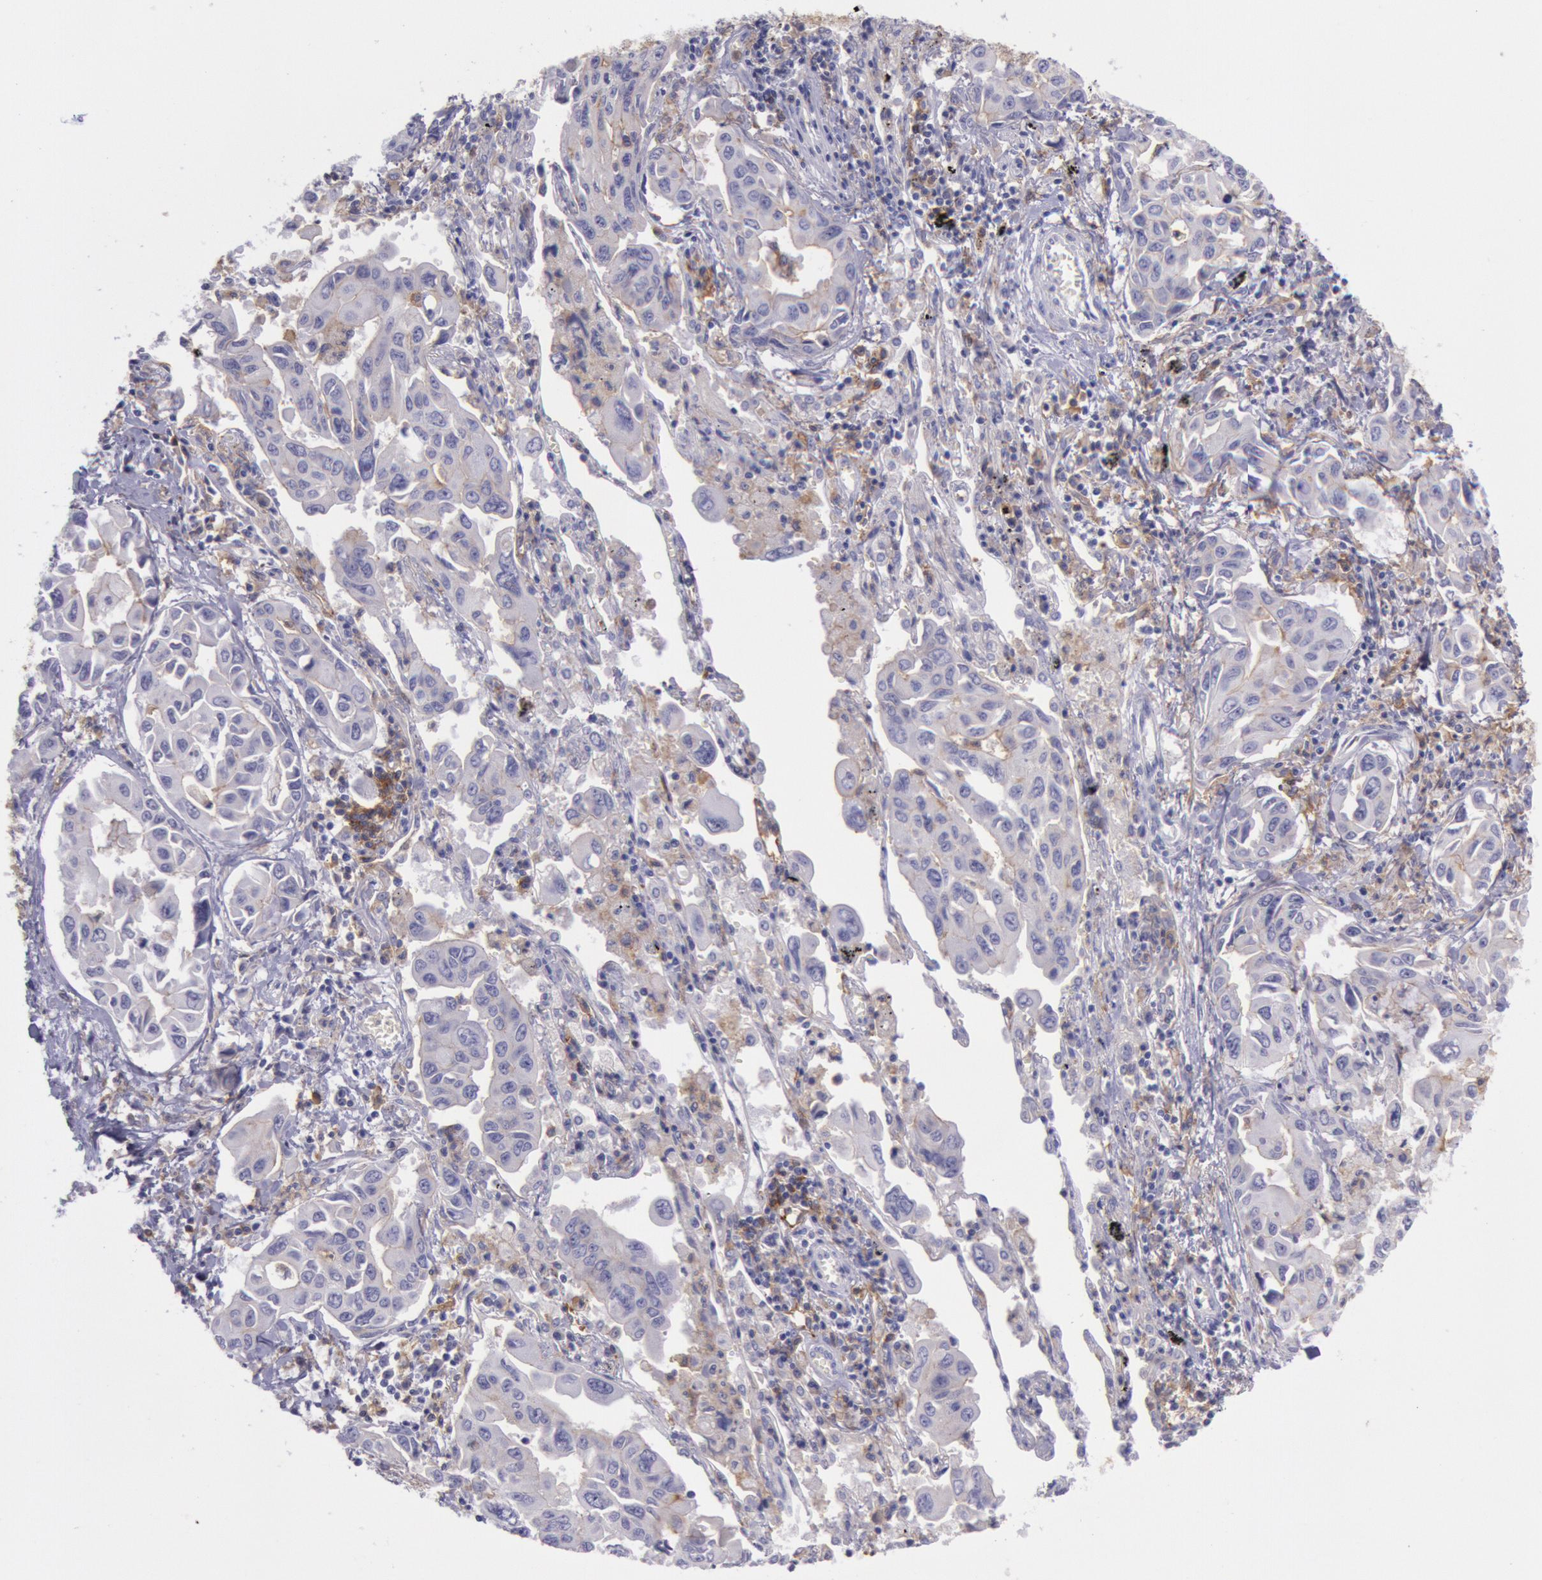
{"staining": {"intensity": "weak", "quantity": "<25%", "location": "cytoplasmic/membranous"}, "tissue": "lung cancer", "cell_type": "Tumor cells", "image_type": "cancer", "snomed": [{"axis": "morphology", "description": "Adenocarcinoma, NOS"}, {"axis": "topography", "description": "Lung"}], "caption": "IHC of adenocarcinoma (lung) displays no positivity in tumor cells.", "gene": "LYN", "patient": {"sex": "male", "age": 64}}